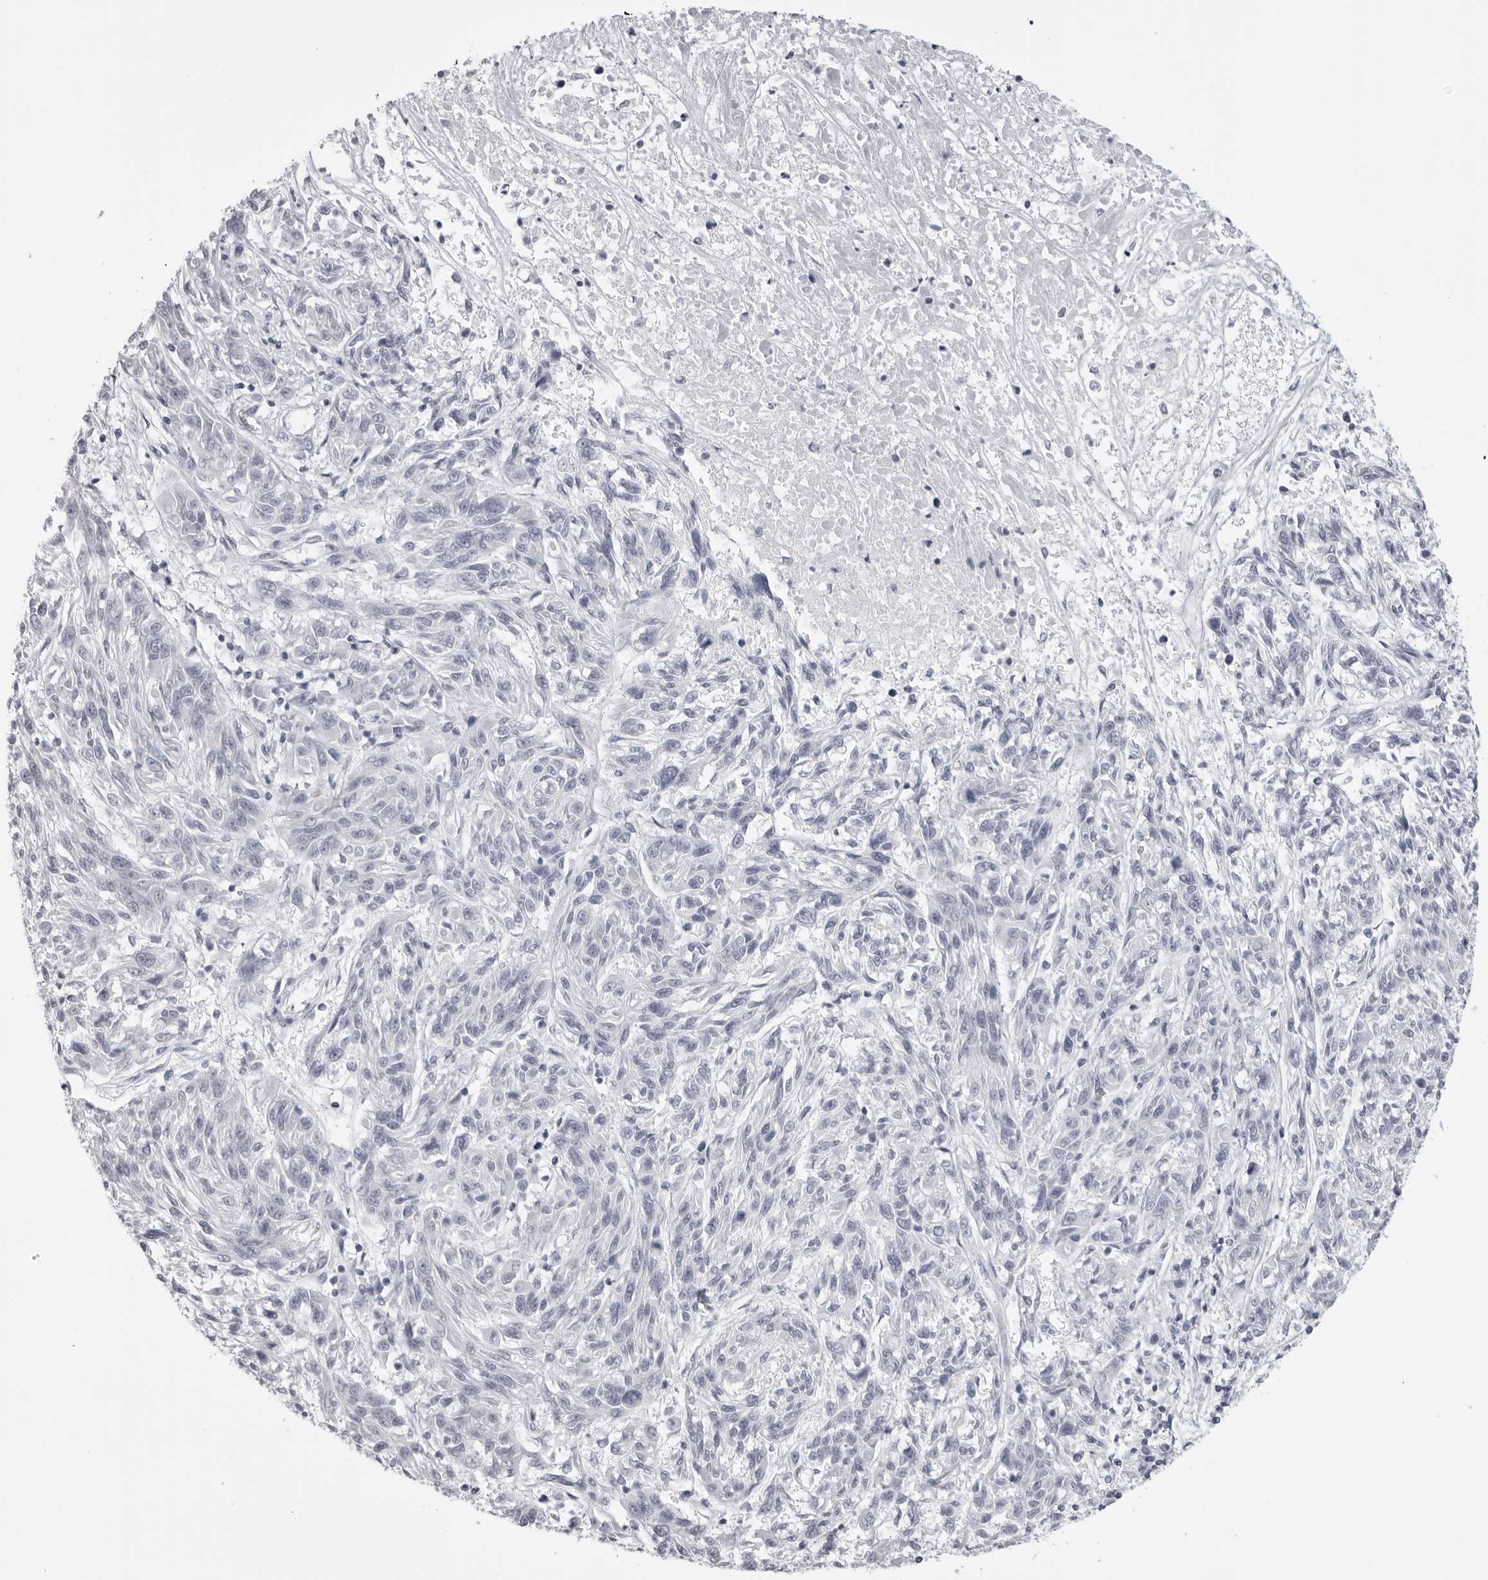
{"staining": {"intensity": "negative", "quantity": "none", "location": "none"}, "tissue": "melanoma", "cell_type": "Tumor cells", "image_type": "cancer", "snomed": [{"axis": "morphology", "description": "Malignant melanoma, NOS"}, {"axis": "topography", "description": "Skin"}], "caption": "This histopathology image is of melanoma stained with immunohistochemistry (IHC) to label a protein in brown with the nuclei are counter-stained blue. There is no positivity in tumor cells.", "gene": "DNALI1", "patient": {"sex": "male", "age": 53}}